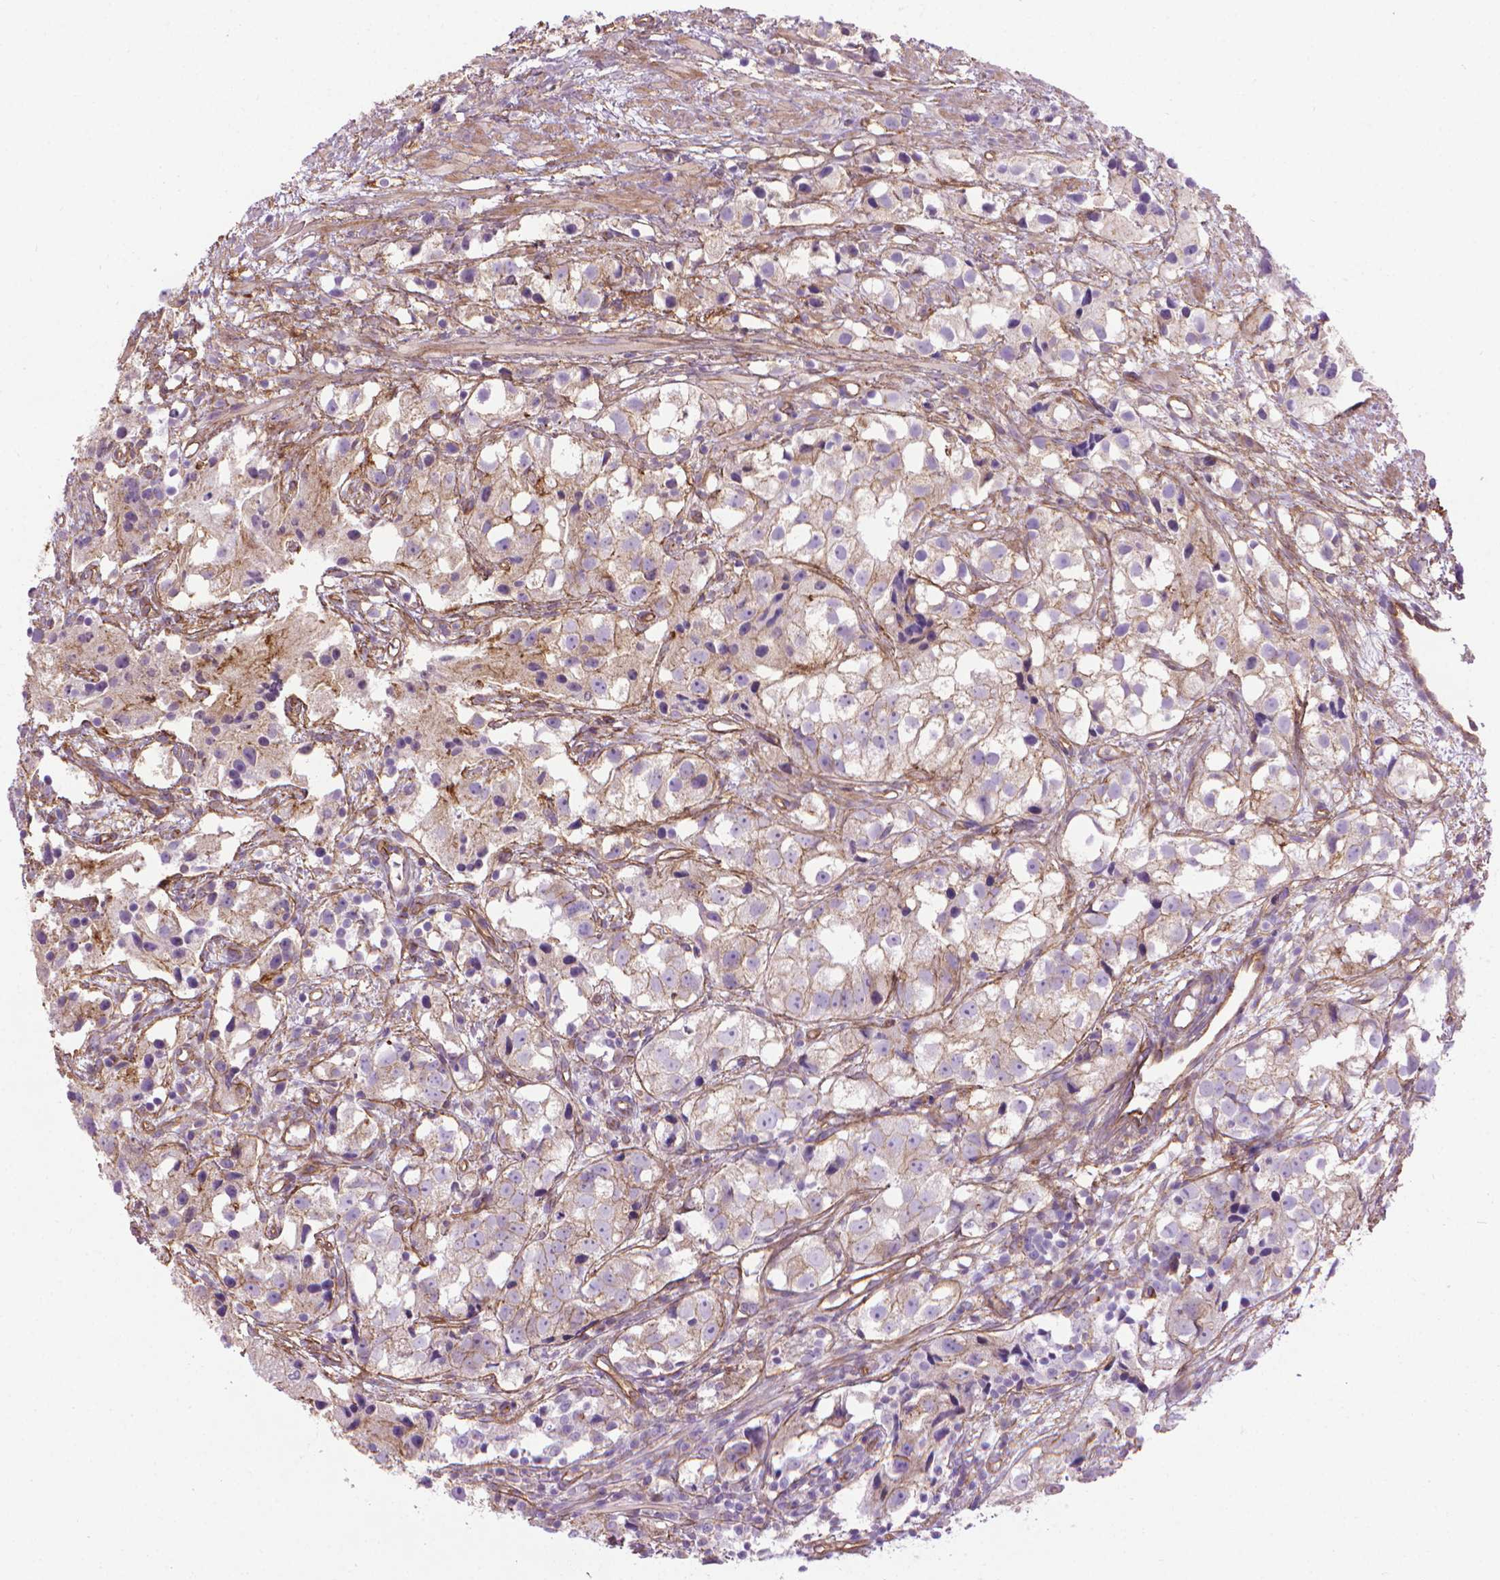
{"staining": {"intensity": "weak", "quantity": "<25%", "location": "cytoplasmic/membranous"}, "tissue": "prostate cancer", "cell_type": "Tumor cells", "image_type": "cancer", "snomed": [{"axis": "morphology", "description": "Adenocarcinoma, High grade"}, {"axis": "topography", "description": "Prostate"}], "caption": "This is an IHC histopathology image of prostate cancer. There is no staining in tumor cells.", "gene": "TENT5A", "patient": {"sex": "male", "age": 68}}